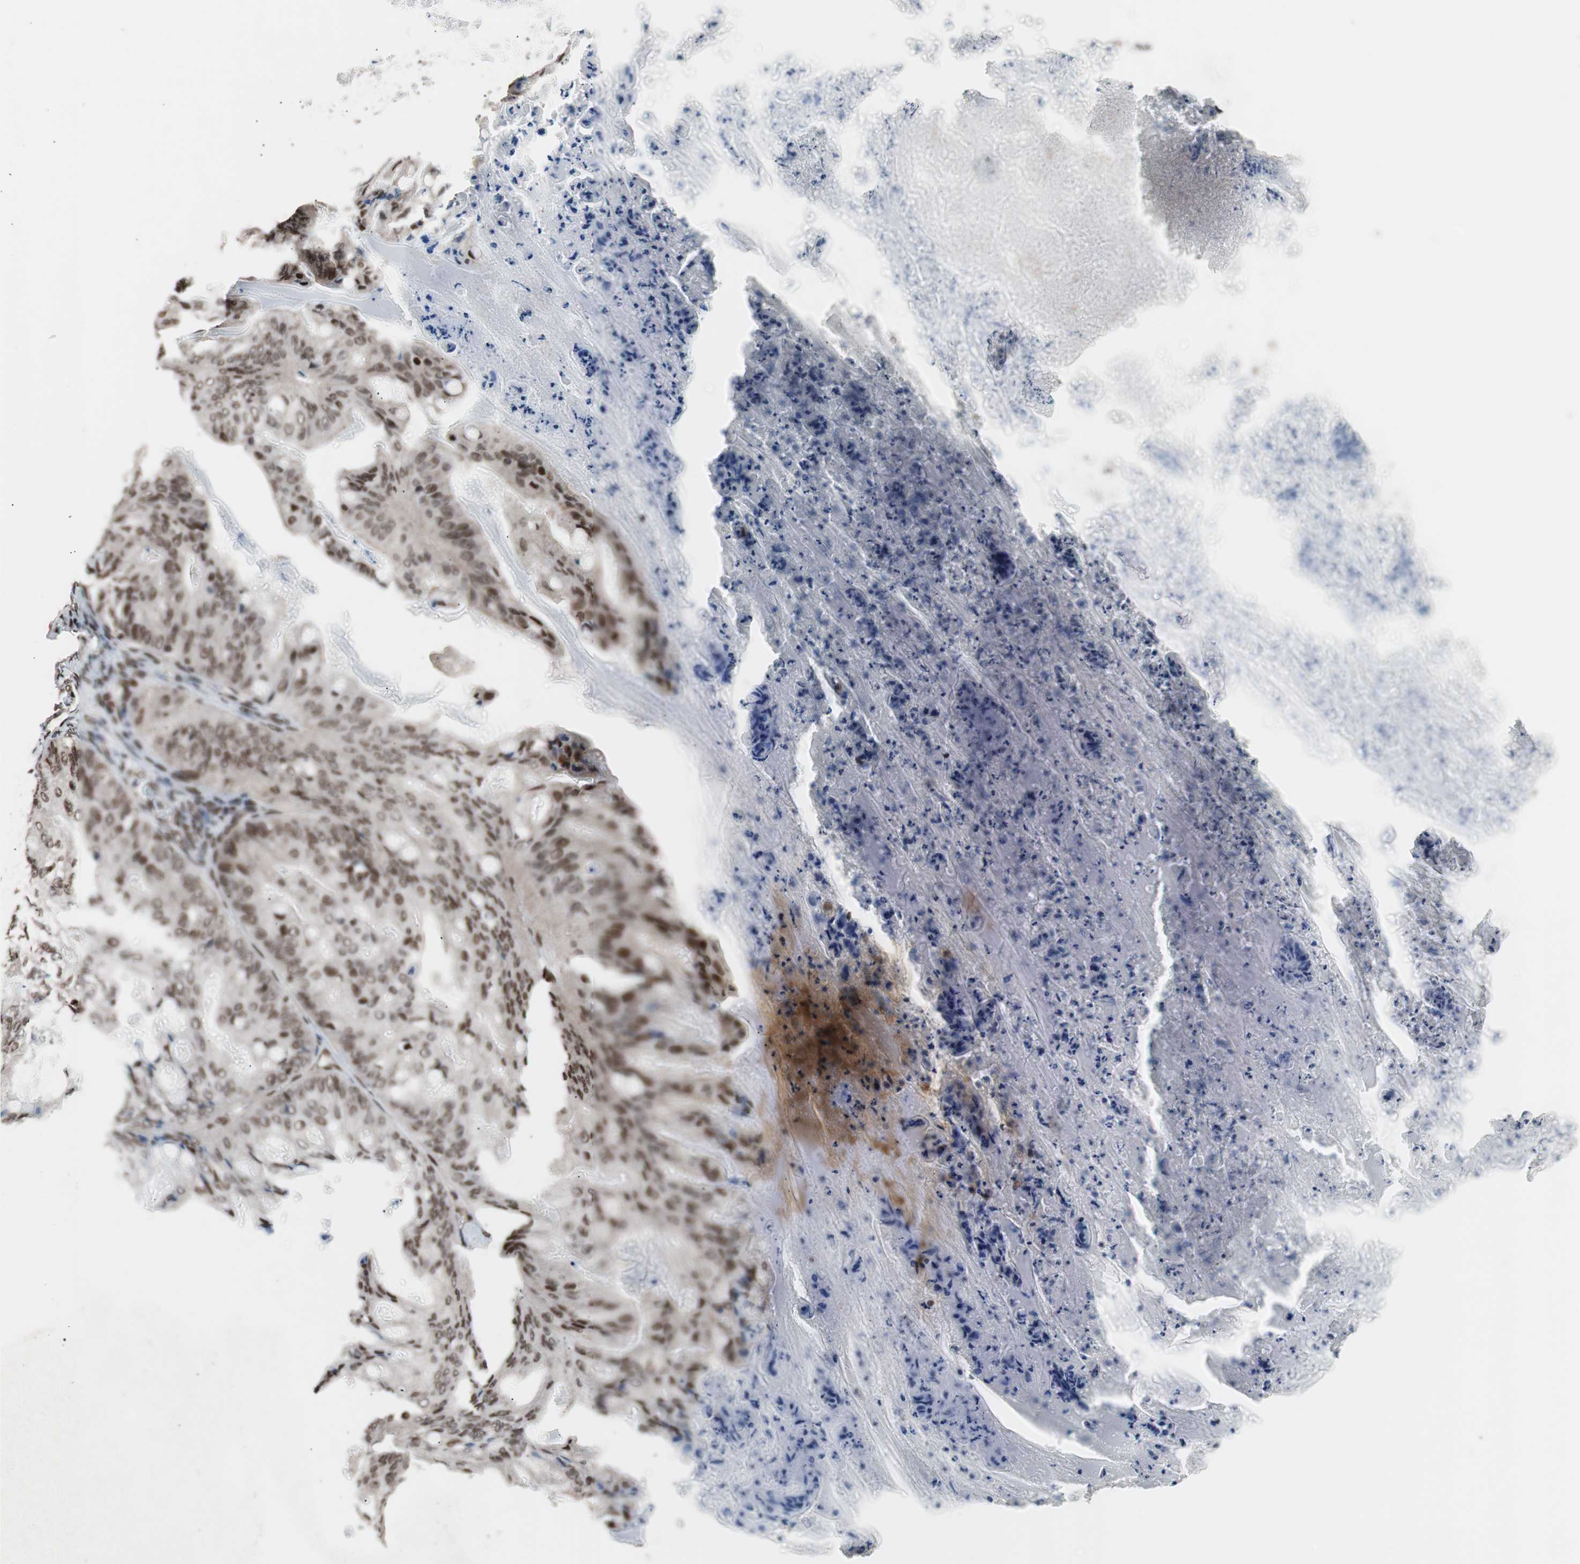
{"staining": {"intensity": "strong", "quantity": ">75%", "location": "nuclear"}, "tissue": "ovarian cancer", "cell_type": "Tumor cells", "image_type": "cancer", "snomed": [{"axis": "morphology", "description": "Cystadenocarcinoma, mucinous, NOS"}, {"axis": "topography", "description": "Ovary"}], "caption": "Mucinous cystadenocarcinoma (ovarian) stained for a protein (brown) demonstrates strong nuclear positive expression in approximately >75% of tumor cells.", "gene": "POGZ", "patient": {"sex": "female", "age": 36}}